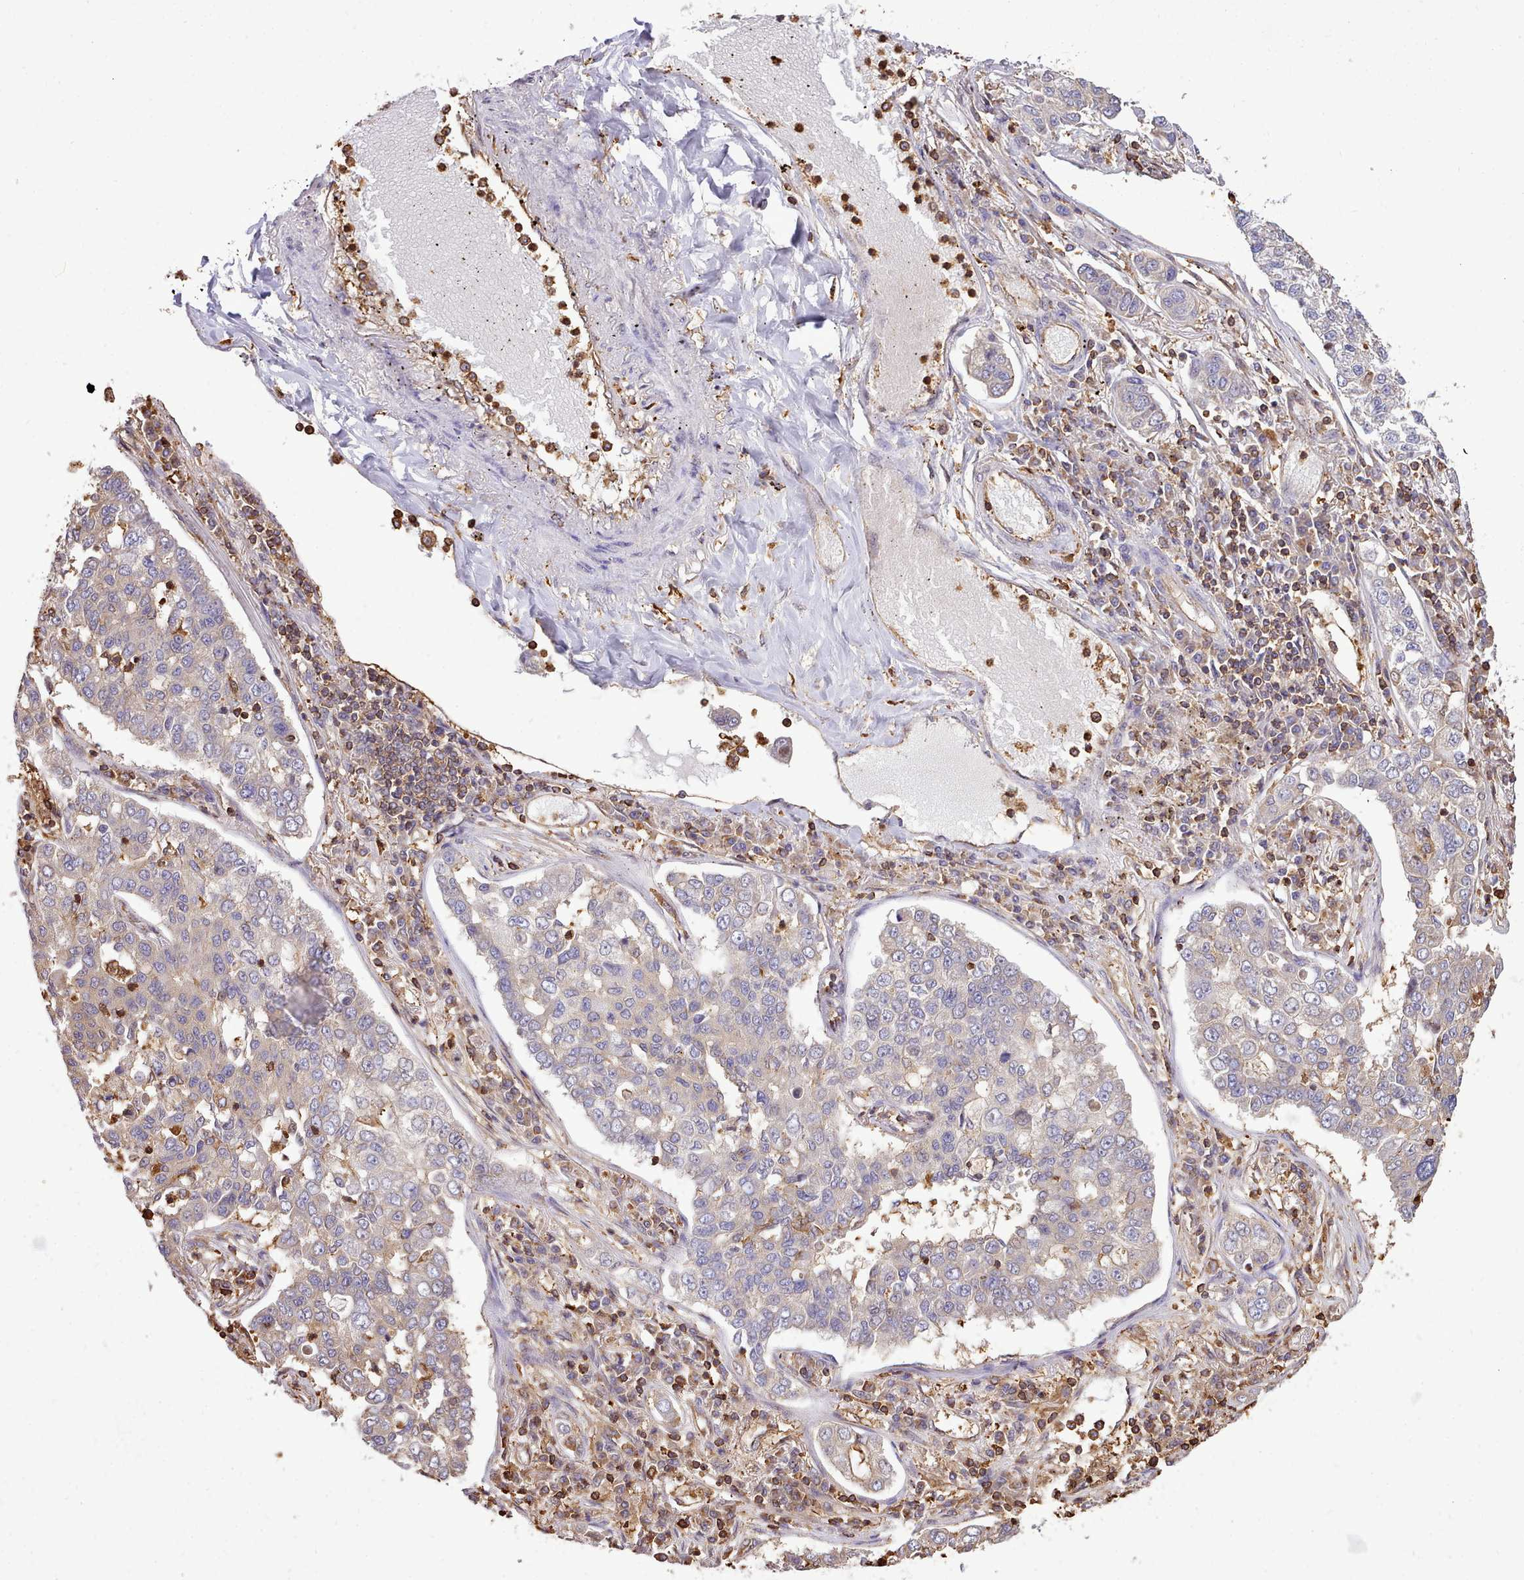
{"staining": {"intensity": "negative", "quantity": "none", "location": "none"}, "tissue": "lung cancer", "cell_type": "Tumor cells", "image_type": "cancer", "snomed": [{"axis": "morphology", "description": "Adenocarcinoma, NOS"}, {"axis": "topography", "description": "Lung"}], "caption": "Tumor cells show no significant positivity in lung cancer (adenocarcinoma).", "gene": "CAPZA1", "patient": {"sex": "male", "age": 49}}